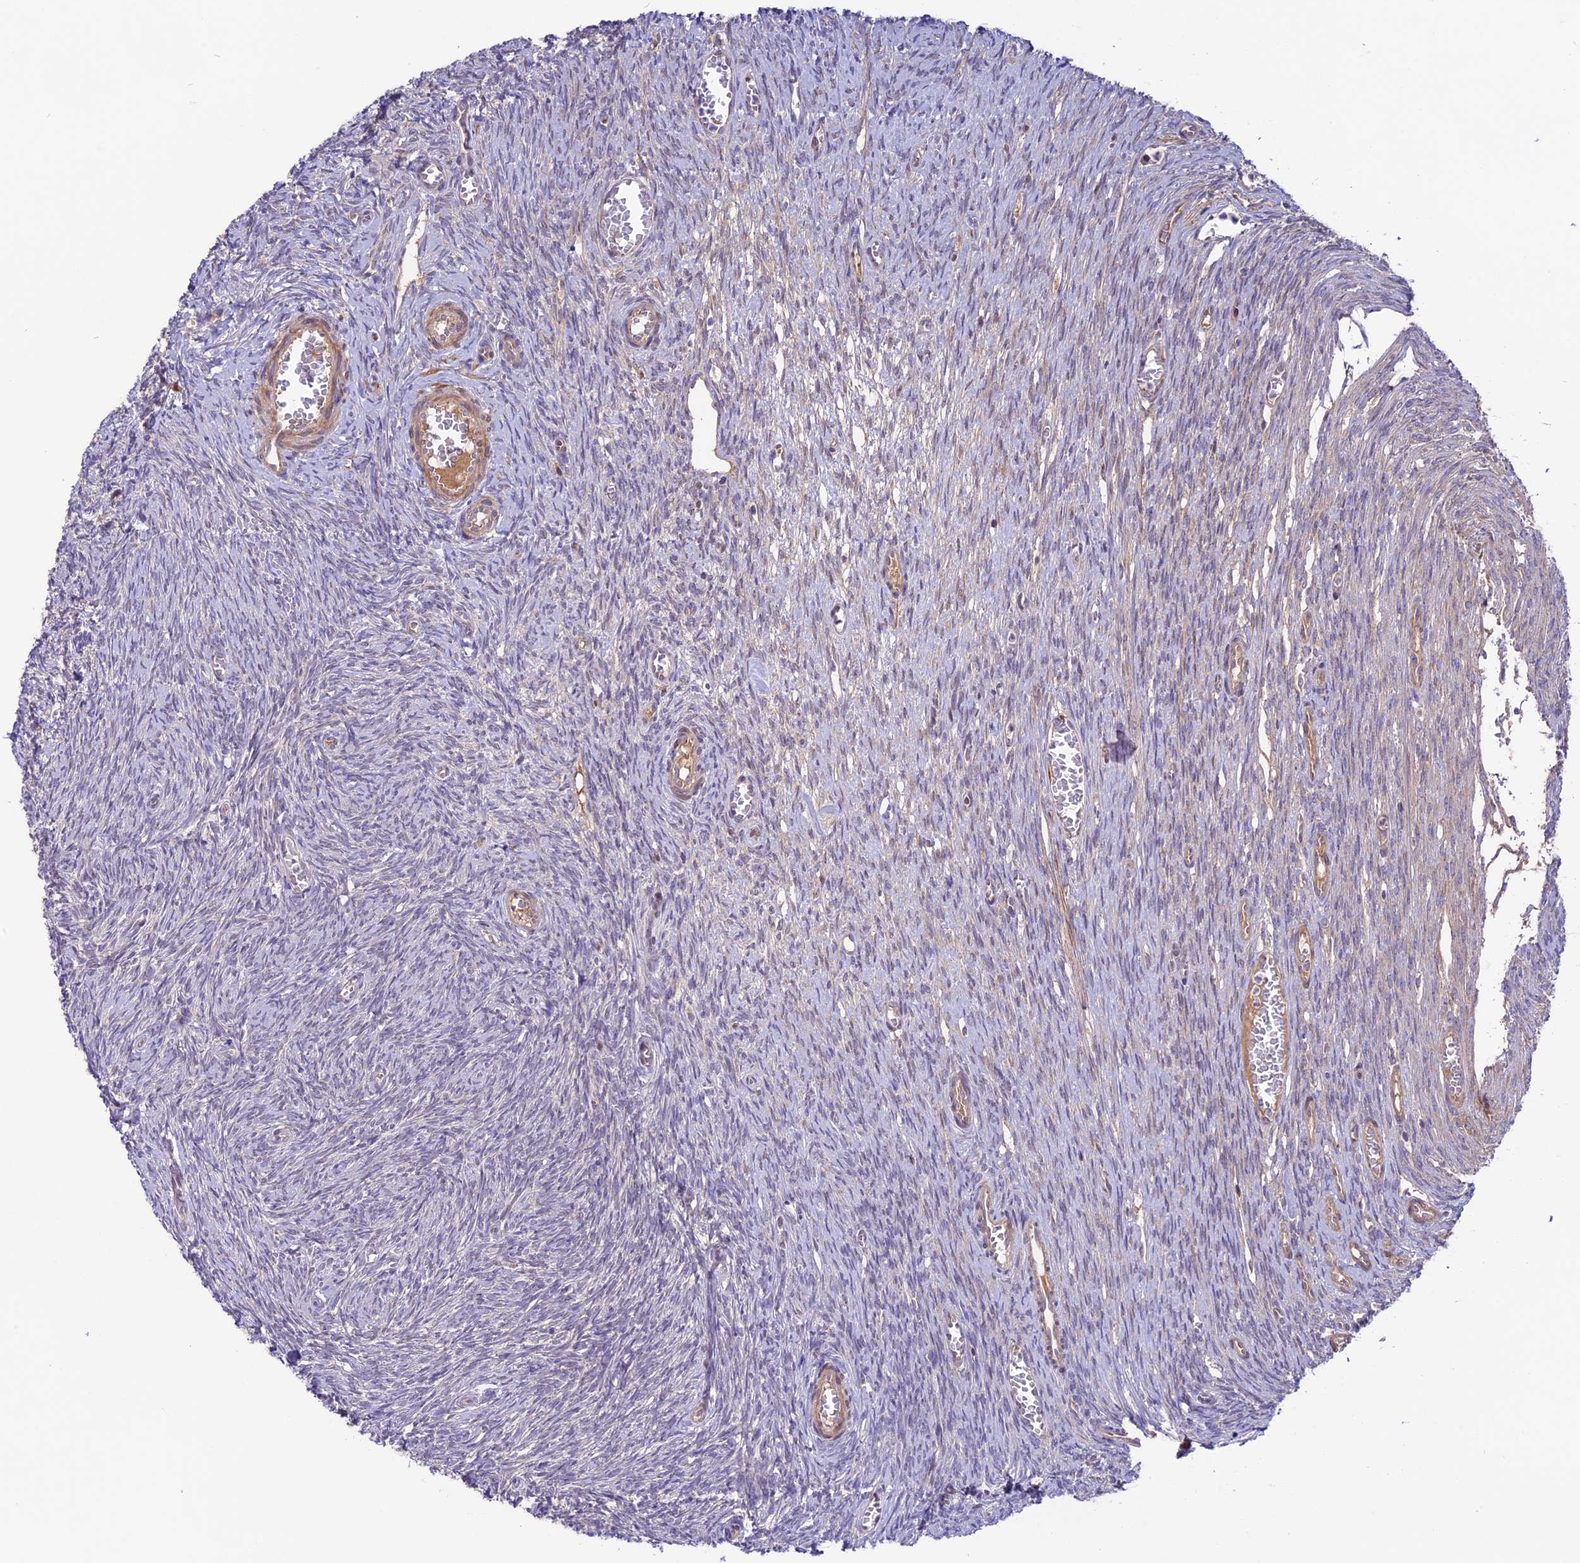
{"staining": {"intensity": "negative", "quantity": "none", "location": "none"}, "tissue": "ovary", "cell_type": "Ovarian stroma cells", "image_type": "normal", "snomed": [{"axis": "morphology", "description": "Normal tissue, NOS"}, {"axis": "topography", "description": "Ovary"}], "caption": "This is an immunohistochemistry histopathology image of unremarkable ovary. There is no expression in ovarian stroma cells.", "gene": "COG8", "patient": {"sex": "female", "age": 44}}